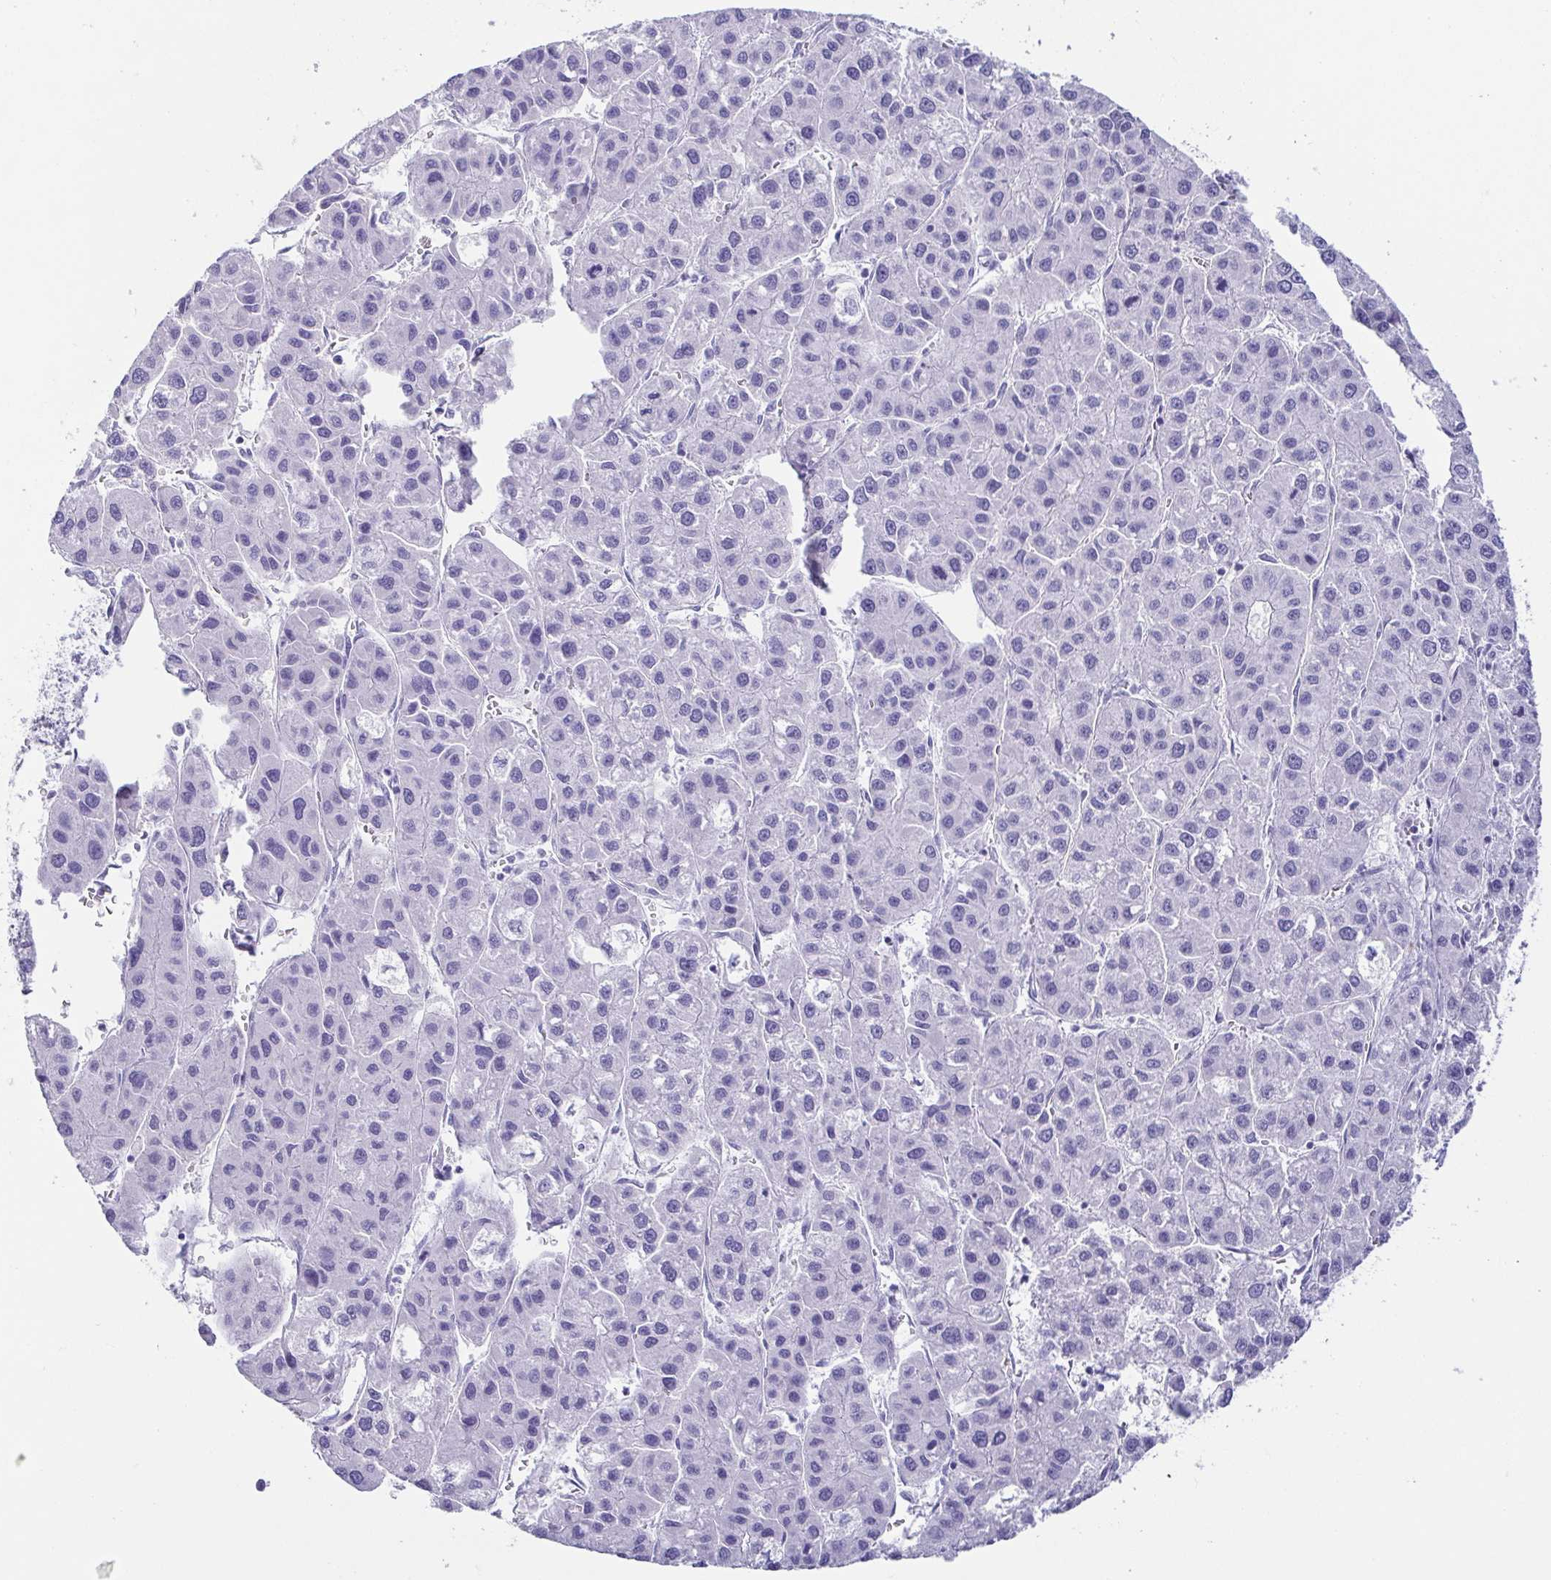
{"staining": {"intensity": "negative", "quantity": "none", "location": "none"}, "tissue": "liver cancer", "cell_type": "Tumor cells", "image_type": "cancer", "snomed": [{"axis": "morphology", "description": "Carcinoma, Hepatocellular, NOS"}, {"axis": "topography", "description": "Liver"}], "caption": "Protein analysis of liver cancer shows no significant positivity in tumor cells.", "gene": "CD164L2", "patient": {"sex": "male", "age": 73}}